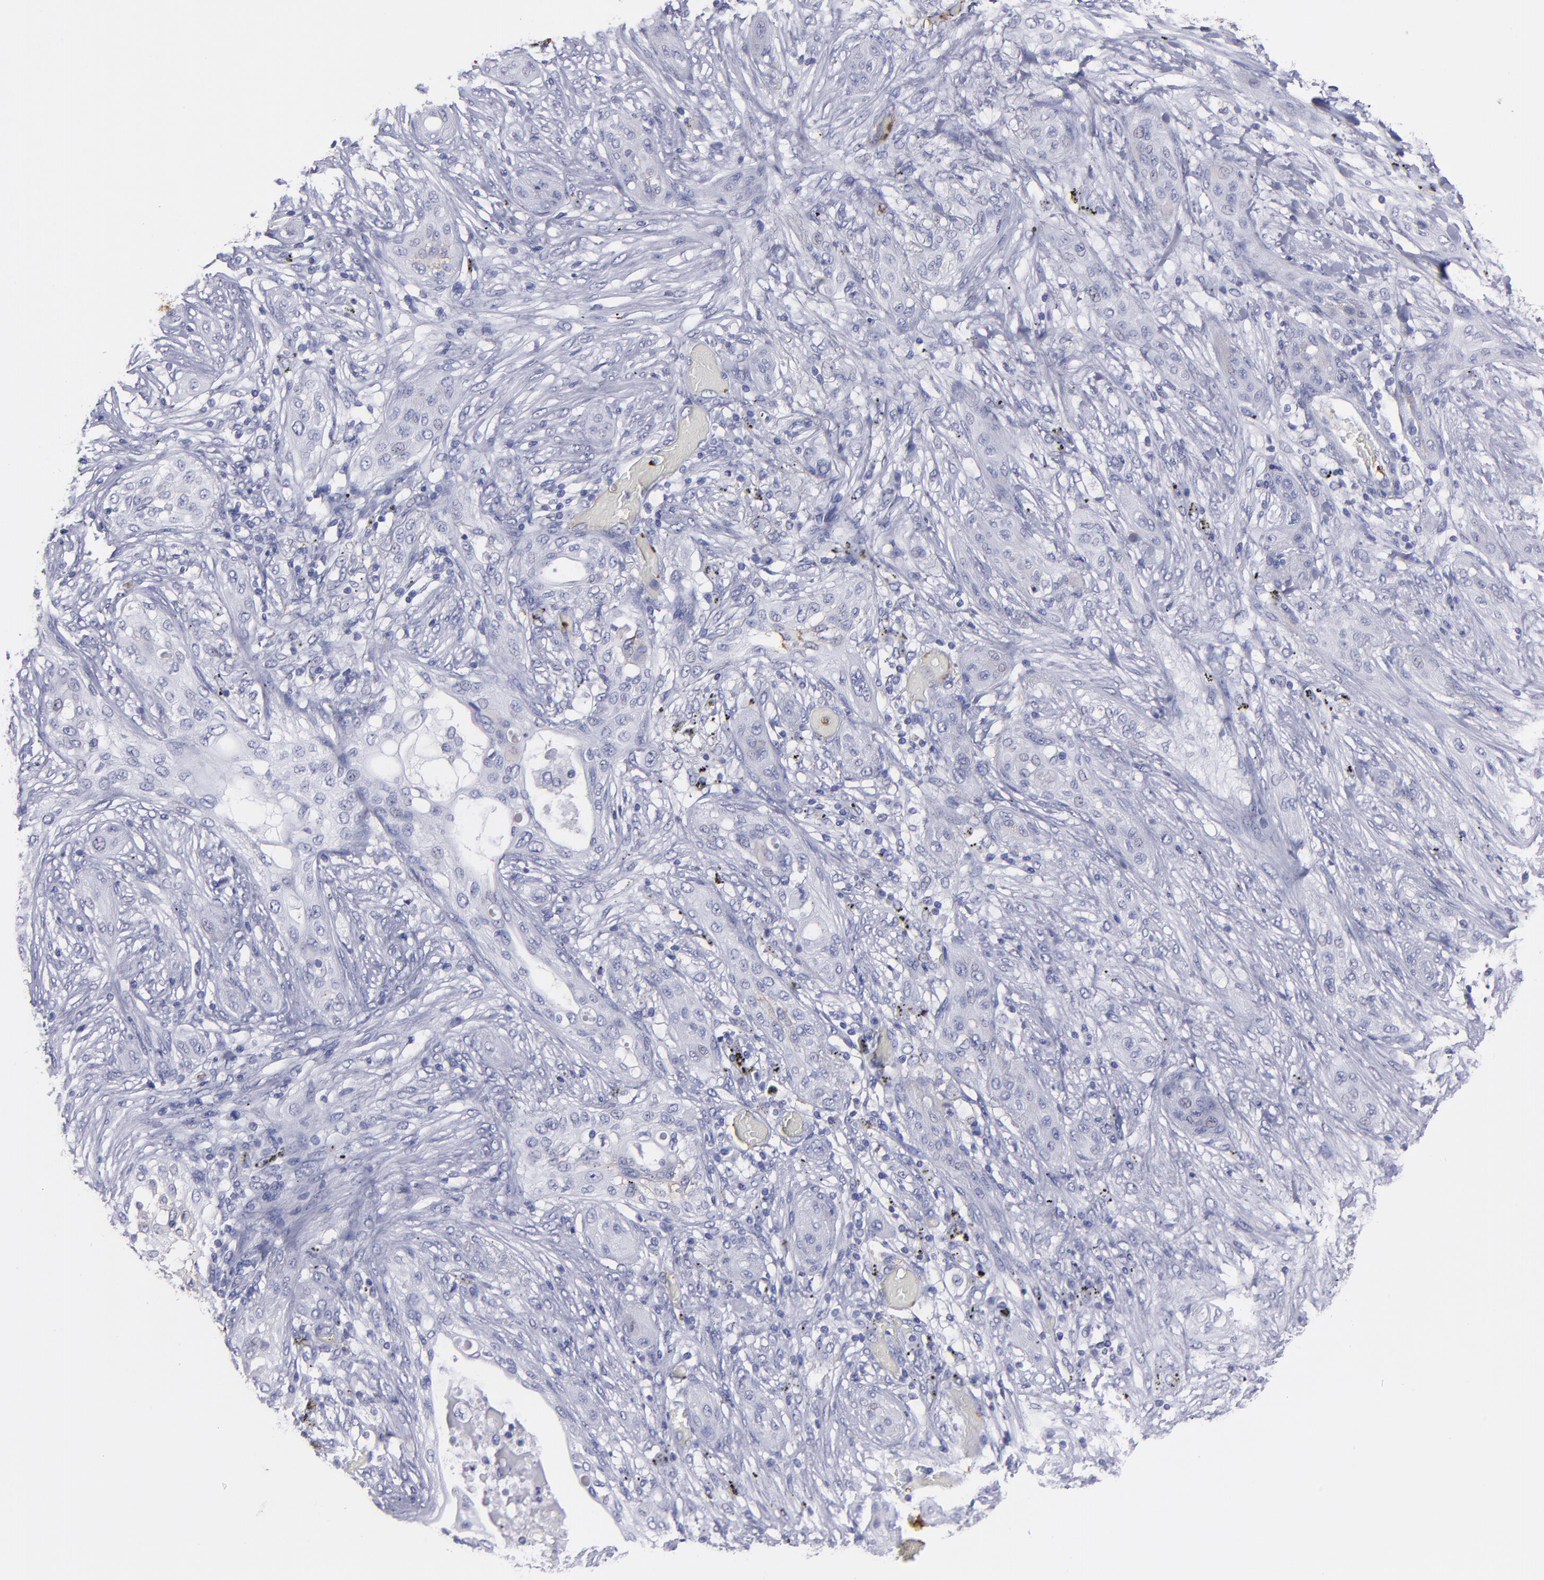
{"staining": {"intensity": "negative", "quantity": "none", "location": "none"}, "tissue": "lung cancer", "cell_type": "Tumor cells", "image_type": "cancer", "snomed": [{"axis": "morphology", "description": "Squamous cell carcinoma, NOS"}, {"axis": "topography", "description": "Lung"}], "caption": "A photomicrograph of lung cancer stained for a protein exhibits no brown staining in tumor cells.", "gene": "CD36", "patient": {"sex": "female", "age": 47}}